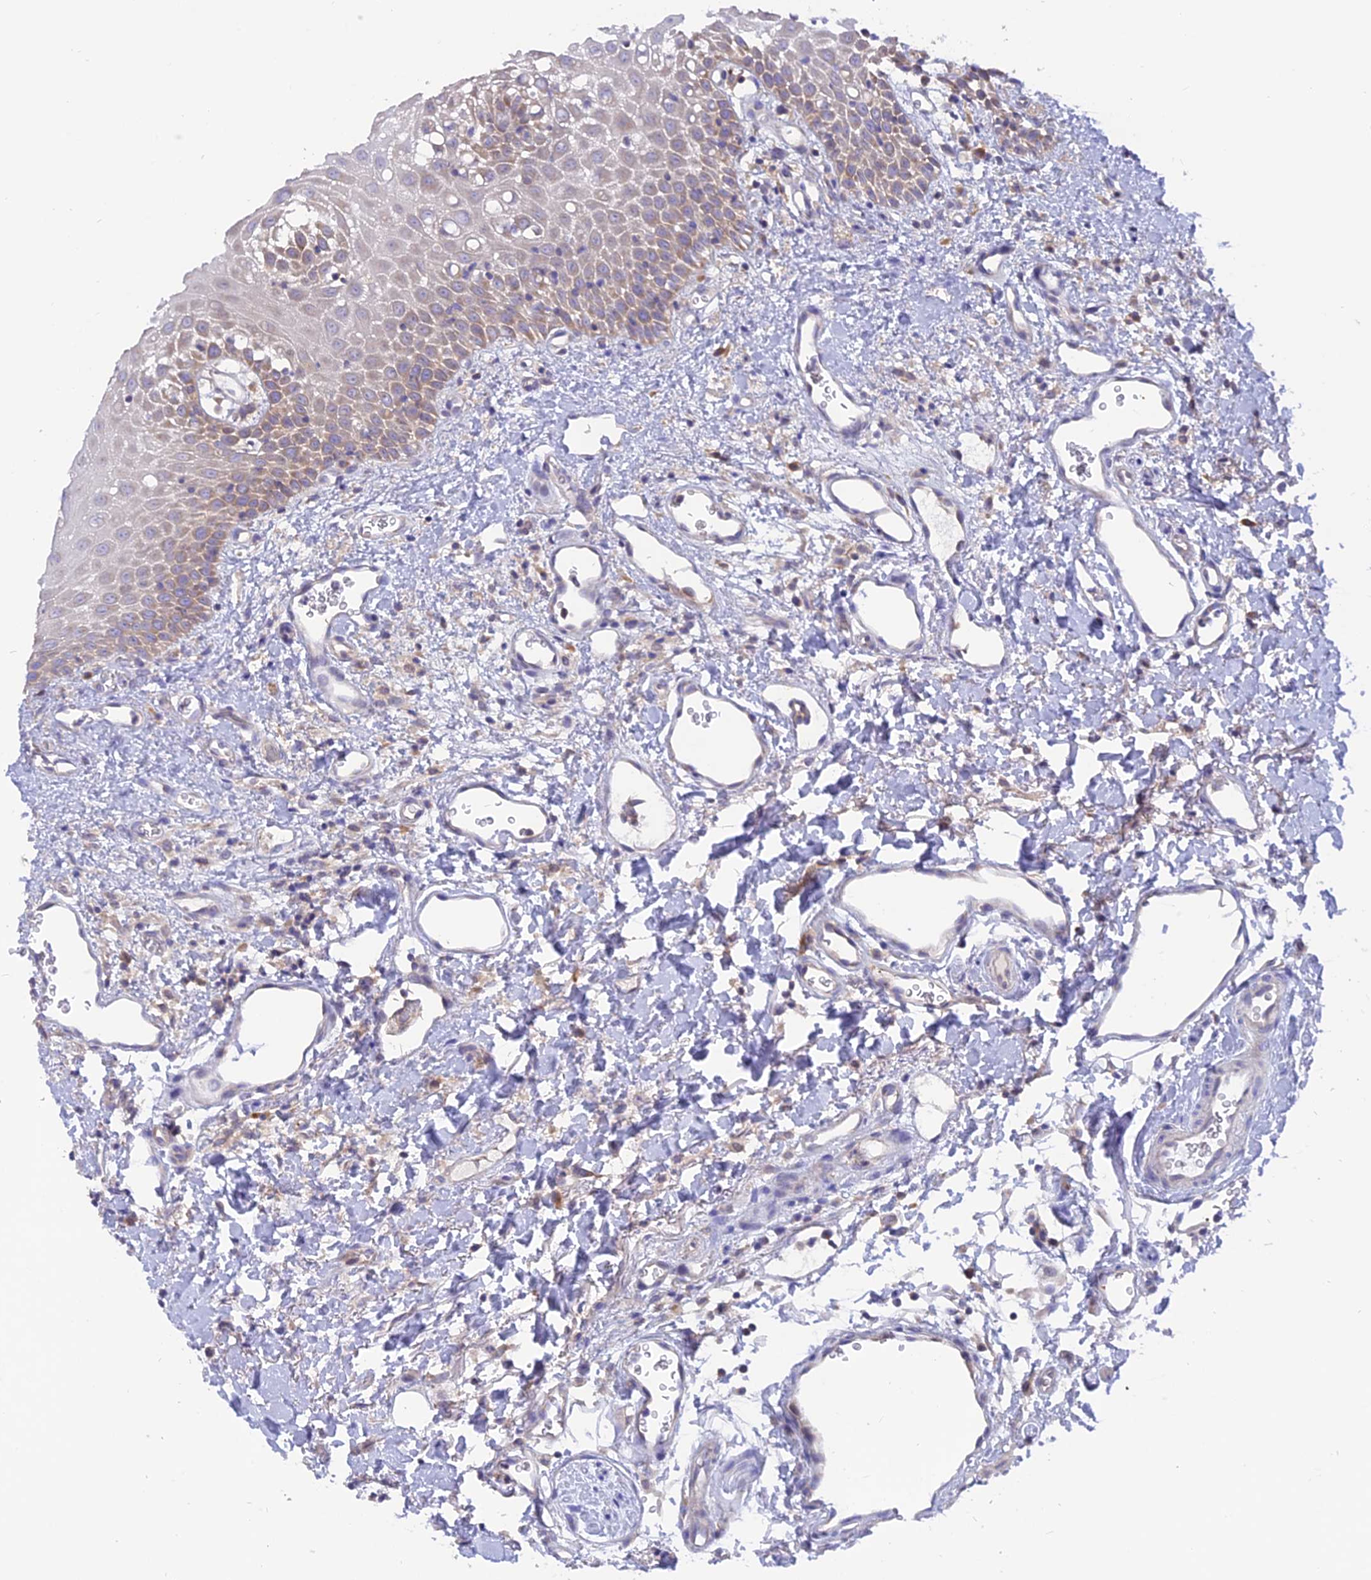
{"staining": {"intensity": "weak", "quantity": "25%-75%", "location": "cytoplasmic/membranous"}, "tissue": "oral mucosa", "cell_type": "Squamous epithelial cells", "image_type": "normal", "snomed": [{"axis": "morphology", "description": "Normal tissue, NOS"}, {"axis": "topography", "description": "Oral tissue"}], "caption": "Protein expression analysis of normal oral mucosa reveals weak cytoplasmic/membranous expression in approximately 25%-75% of squamous epithelial cells. Using DAB (3,3'-diaminobenzidine) (brown) and hematoxylin (blue) stains, captured at high magnification using brightfield microscopy.", "gene": "IL21R", "patient": {"sex": "female", "age": 70}}